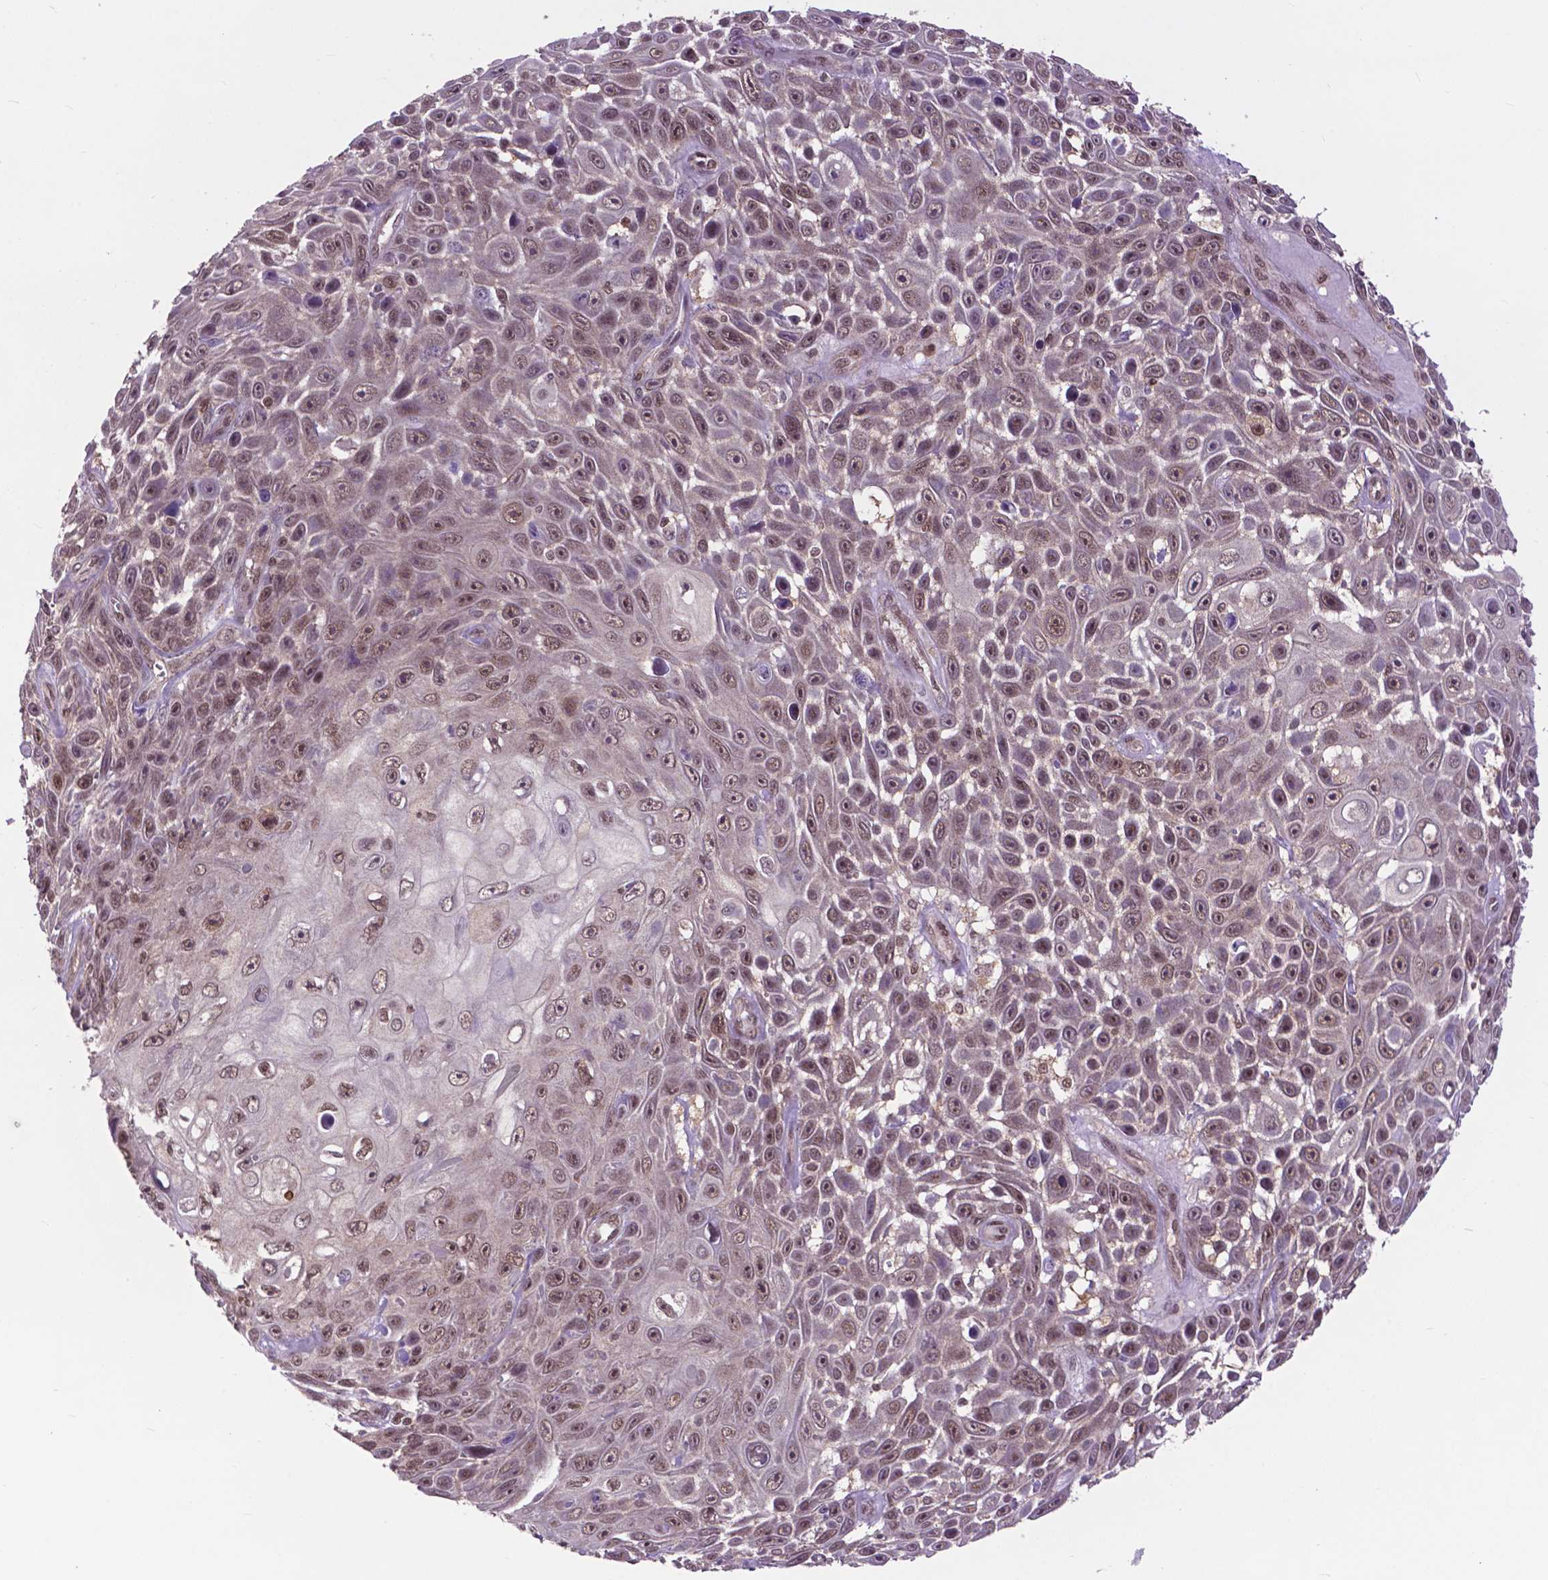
{"staining": {"intensity": "moderate", "quantity": ">75%", "location": "nuclear"}, "tissue": "skin cancer", "cell_type": "Tumor cells", "image_type": "cancer", "snomed": [{"axis": "morphology", "description": "Squamous cell carcinoma, NOS"}, {"axis": "topography", "description": "Skin"}], "caption": "Protein expression analysis of human skin cancer reveals moderate nuclear positivity in approximately >75% of tumor cells. (brown staining indicates protein expression, while blue staining denotes nuclei).", "gene": "FAF1", "patient": {"sex": "male", "age": 82}}